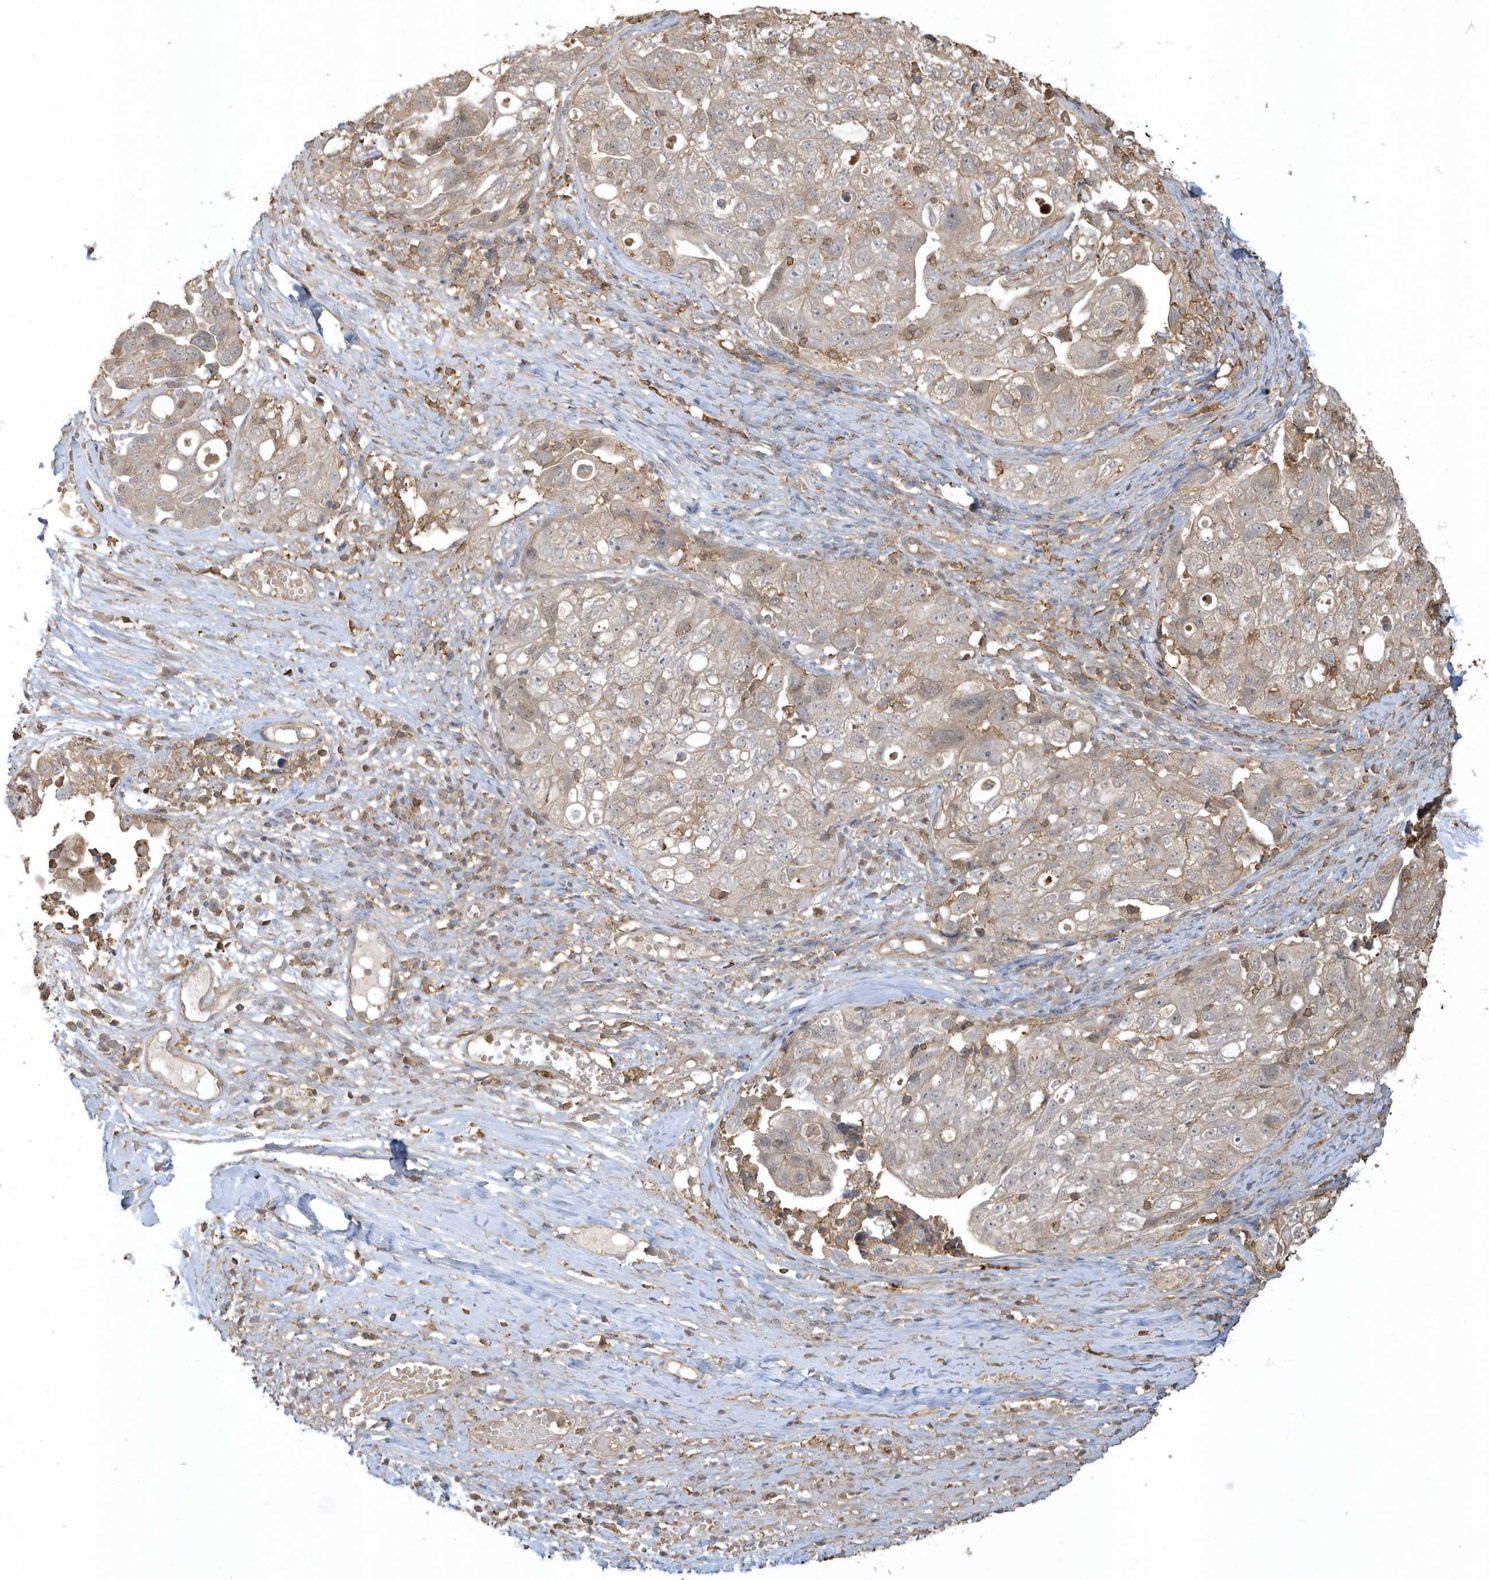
{"staining": {"intensity": "weak", "quantity": ">75%", "location": "cytoplasmic/membranous"}, "tissue": "ovarian cancer", "cell_type": "Tumor cells", "image_type": "cancer", "snomed": [{"axis": "morphology", "description": "Carcinoma, NOS"}, {"axis": "morphology", "description": "Cystadenocarcinoma, serous, NOS"}, {"axis": "topography", "description": "Ovary"}], "caption": "Immunohistochemical staining of human ovarian cancer reveals low levels of weak cytoplasmic/membranous protein positivity in about >75% of tumor cells. Immunohistochemistry (ihc) stains the protein of interest in brown and the nuclei are stained blue.", "gene": "ZBTB8A", "patient": {"sex": "female", "age": 69}}